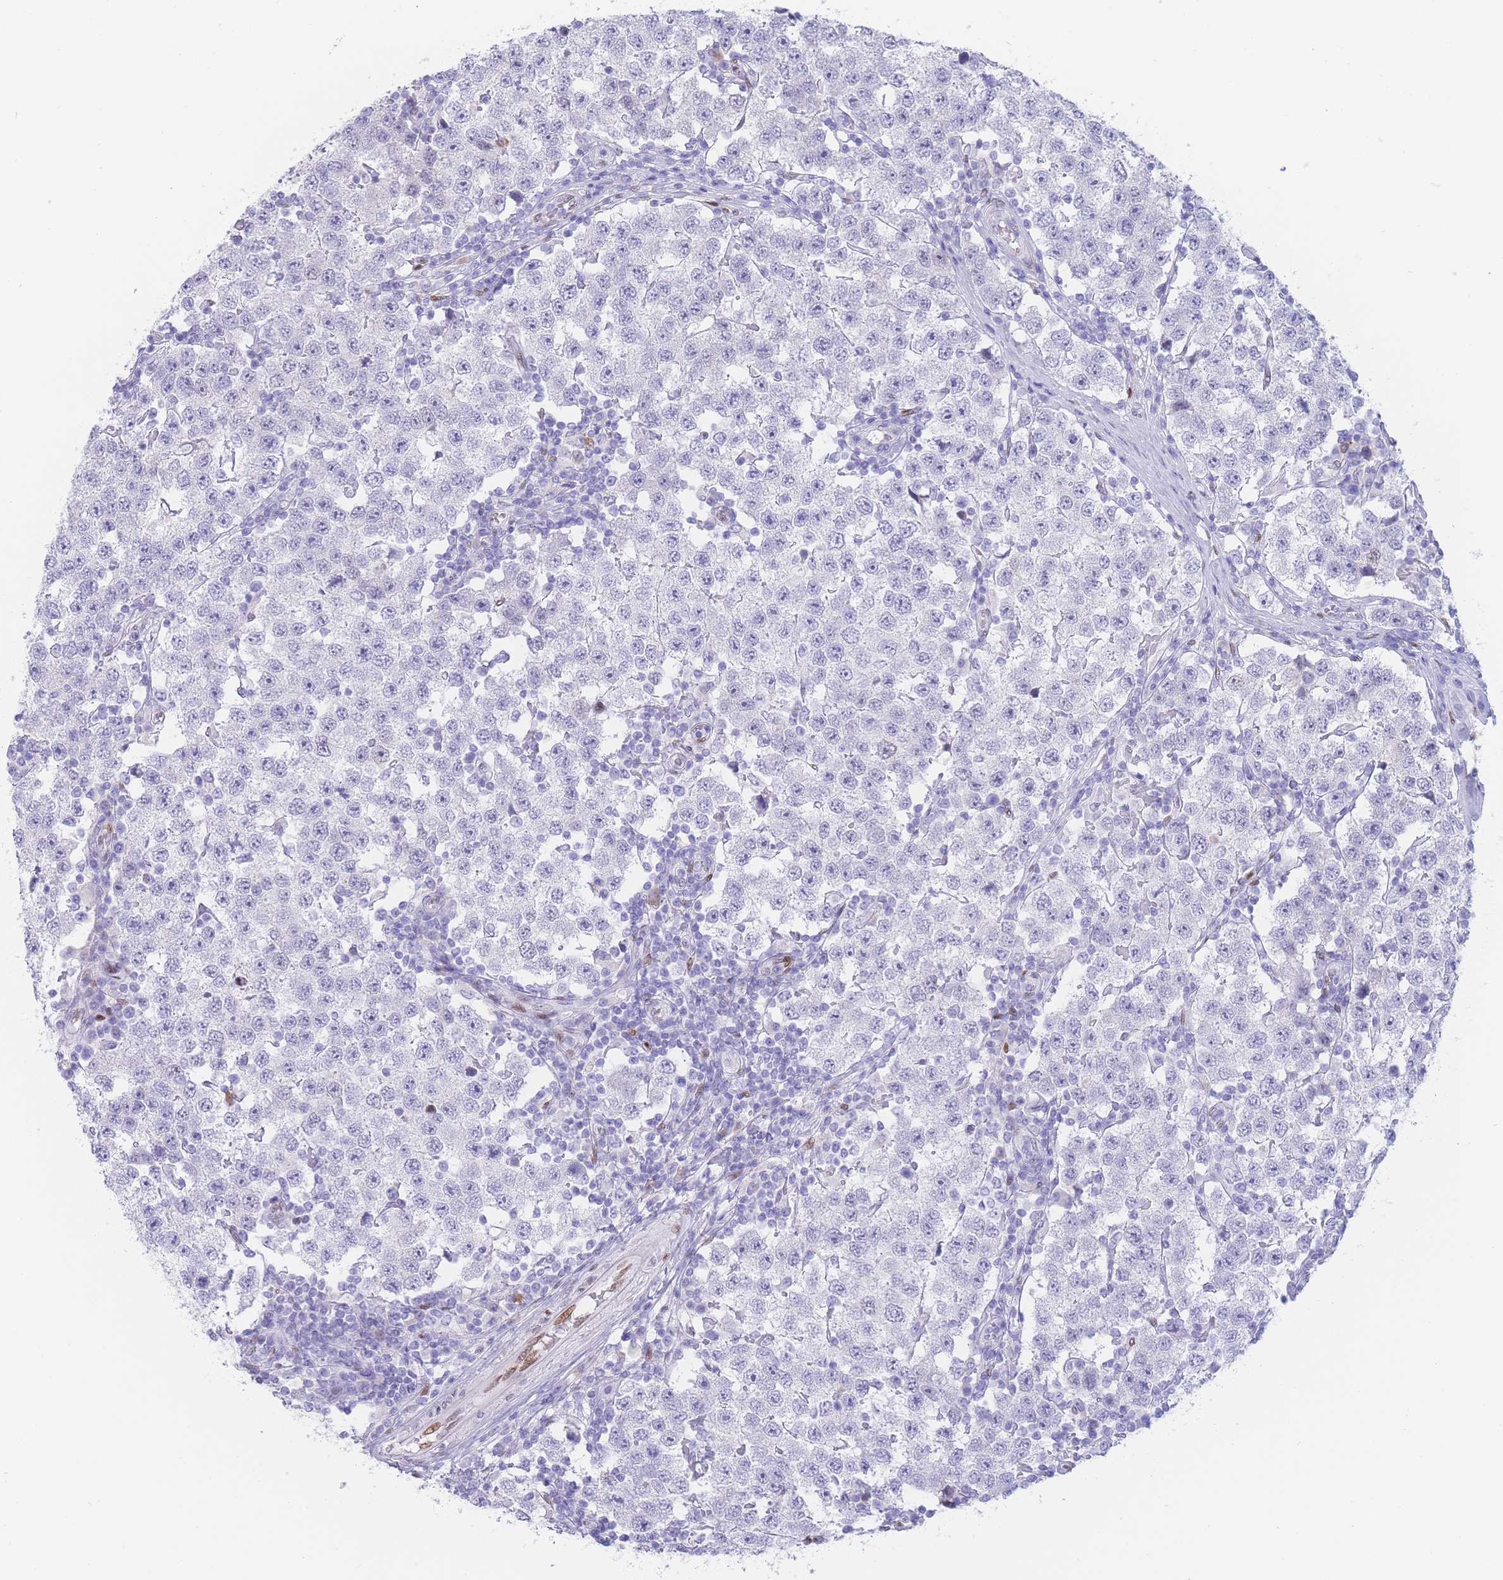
{"staining": {"intensity": "negative", "quantity": "none", "location": "none"}, "tissue": "testis cancer", "cell_type": "Tumor cells", "image_type": "cancer", "snomed": [{"axis": "morphology", "description": "Seminoma, NOS"}, {"axis": "topography", "description": "Testis"}], "caption": "This is a histopathology image of immunohistochemistry staining of testis cancer (seminoma), which shows no positivity in tumor cells.", "gene": "PSMB5", "patient": {"sex": "male", "age": 34}}